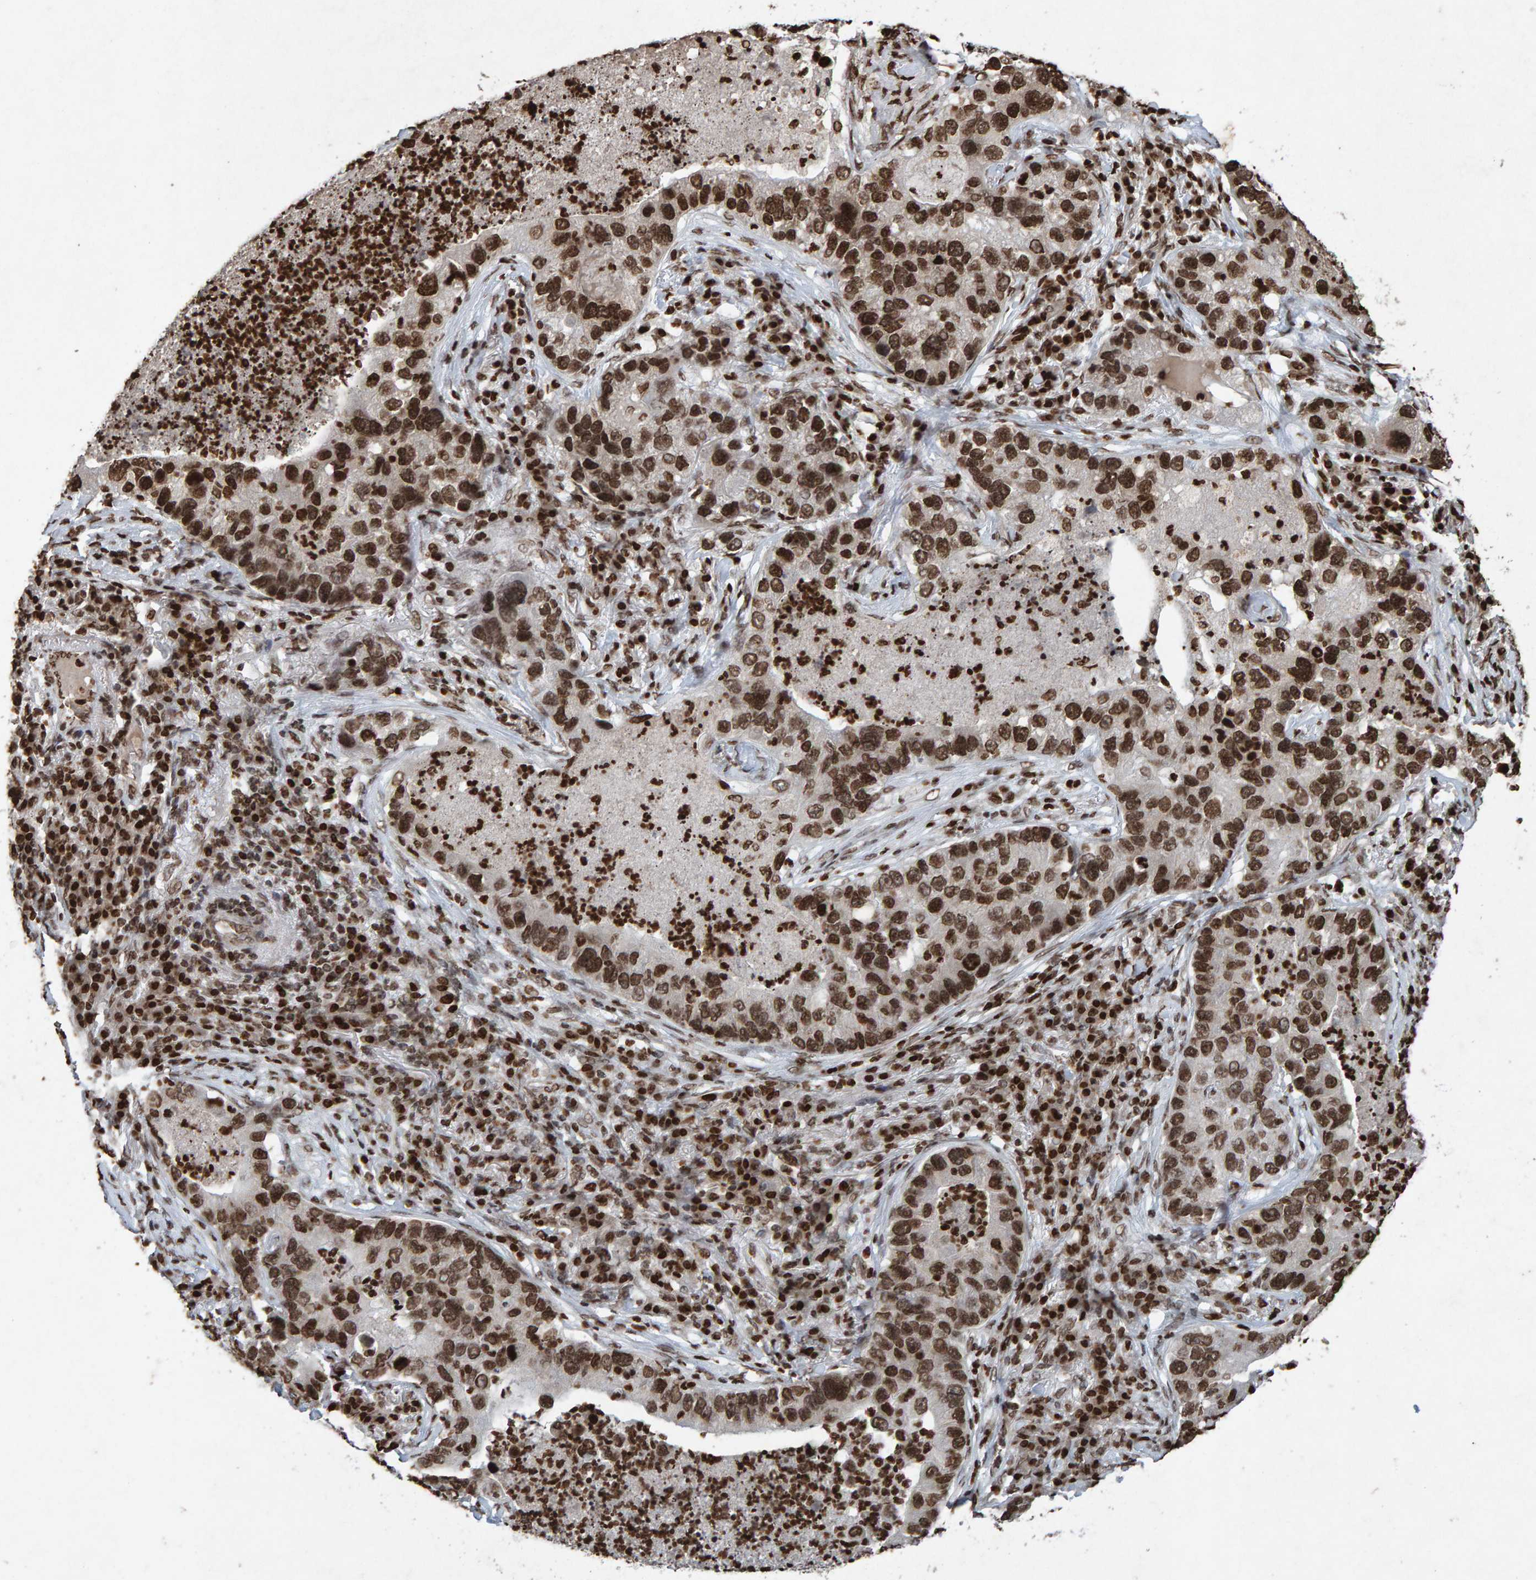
{"staining": {"intensity": "strong", "quantity": ">75%", "location": "nuclear"}, "tissue": "lung cancer", "cell_type": "Tumor cells", "image_type": "cancer", "snomed": [{"axis": "morphology", "description": "Normal tissue, NOS"}, {"axis": "morphology", "description": "Adenocarcinoma, NOS"}, {"axis": "topography", "description": "Bronchus"}, {"axis": "topography", "description": "Lung"}], "caption": "A brown stain highlights strong nuclear positivity of a protein in human lung cancer tumor cells. Using DAB (brown) and hematoxylin (blue) stains, captured at high magnification using brightfield microscopy.", "gene": "H2AZ1", "patient": {"sex": "male", "age": 54}}